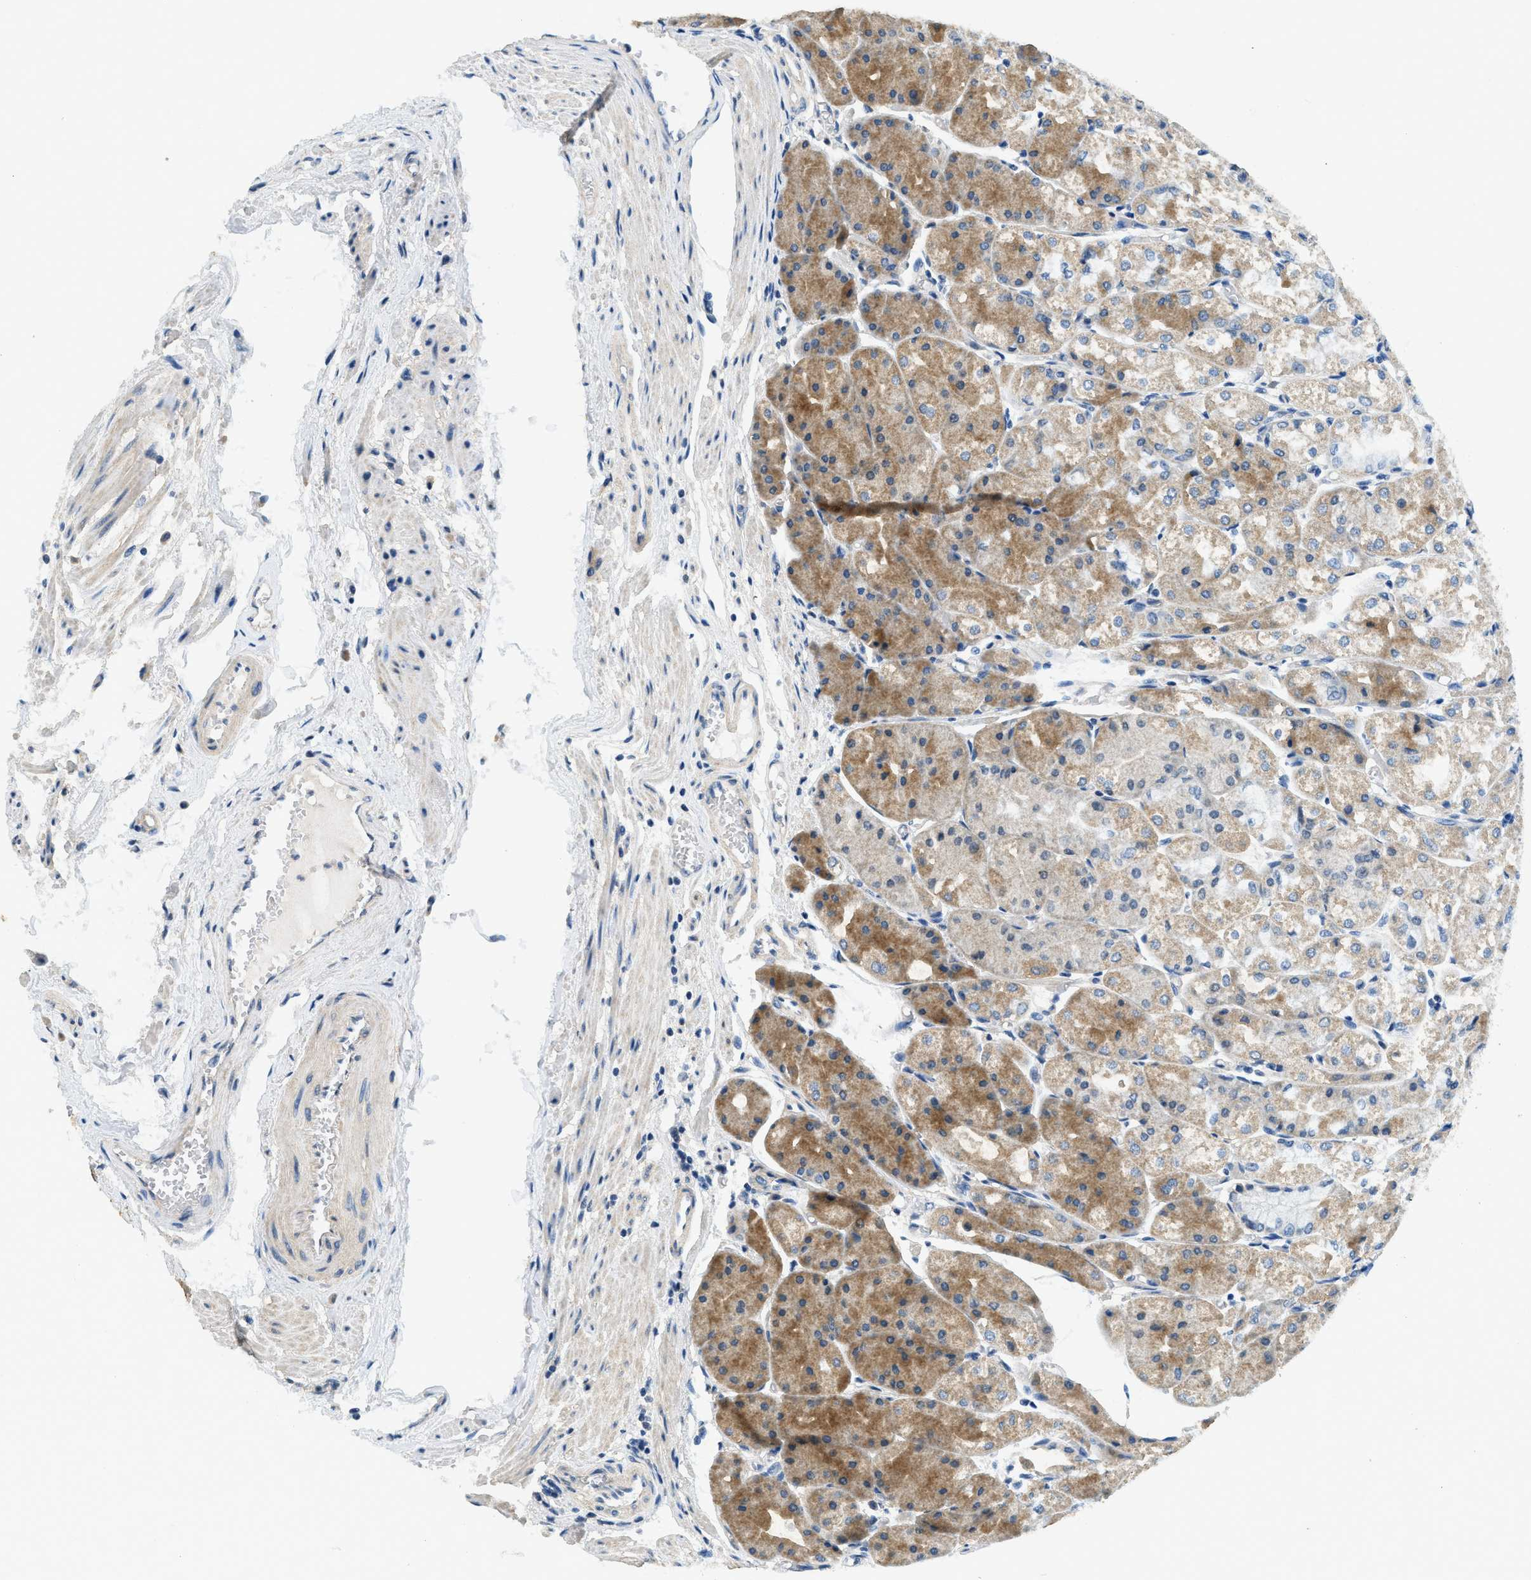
{"staining": {"intensity": "moderate", "quantity": ">75%", "location": "cytoplasmic/membranous"}, "tissue": "stomach", "cell_type": "Glandular cells", "image_type": "normal", "snomed": [{"axis": "morphology", "description": "Normal tissue, NOS"}, {"axis": "topography", "description": "Stomach, upper"}], "caption": "Immunohistochemical staining of unremarkable stomach shows moderate cytoplasmic/membranous protein expression in approximately >75% of glandular cells. (DAB (3,3'-diaminobenzidine) = brown stain, brightfield microscopy at high magnification).", "gene": "SSH2", "patient": {"sex": "male", "age": 72}}